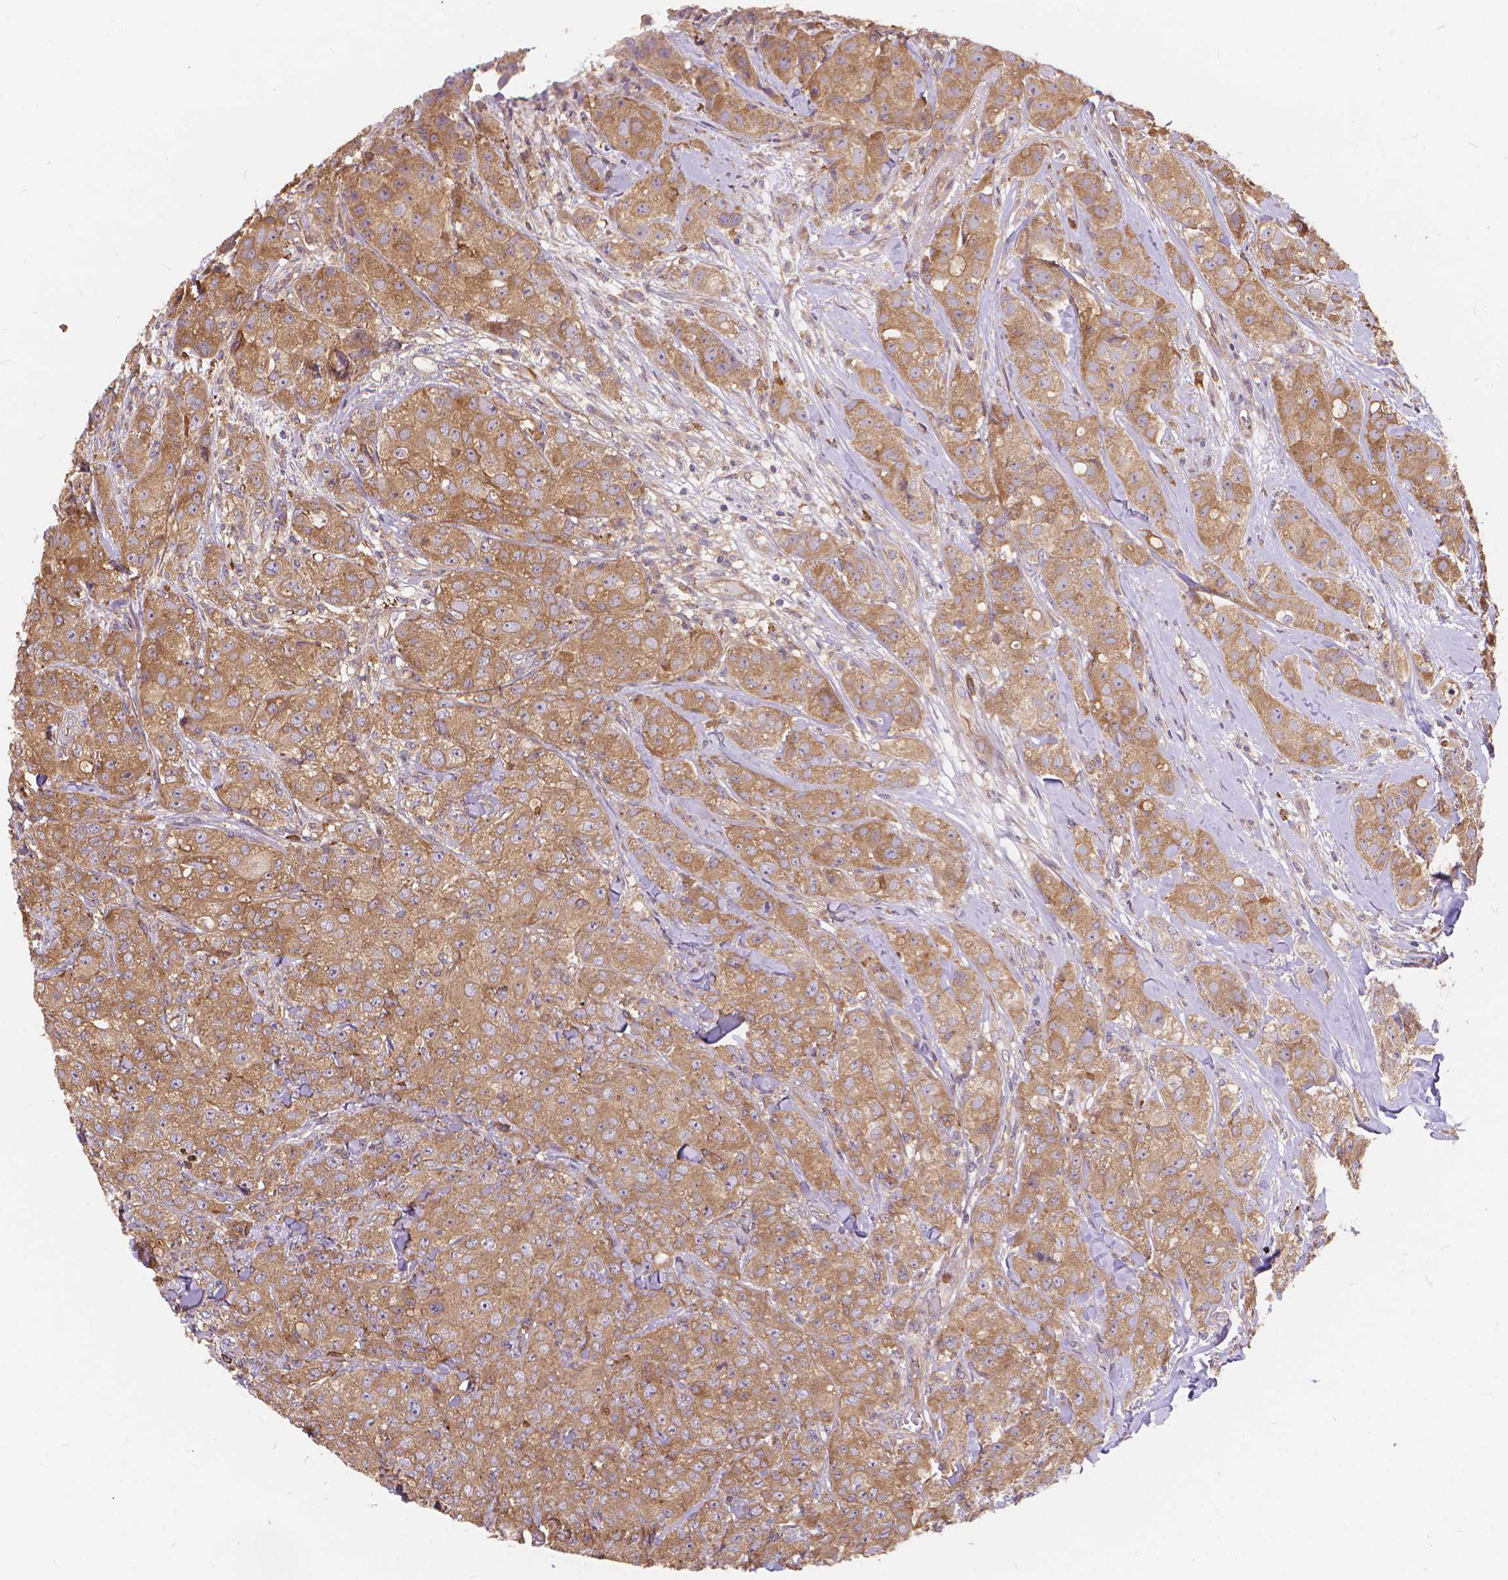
{"staining": {"intensity": "weak", "quantity": ">75%", "location": "cytoplasmic/membranous"}, "tissue": "breast cancer", "cell_type": "Tumor cells", "image_type": "cancer", "snomed": [{"axis": "morphology", "description": "Duct carcinoma"}, {"axis": "topography", "description": "Breast"}], "caption": "This is a histology image of IHC staining of breast infiltrating ductal carcinoma, which shows weak positivity in the cytoplasmic/membranous of tumor cells.", "gene": "ARAP1", "patient": {"sex": "female", "age": 43}}